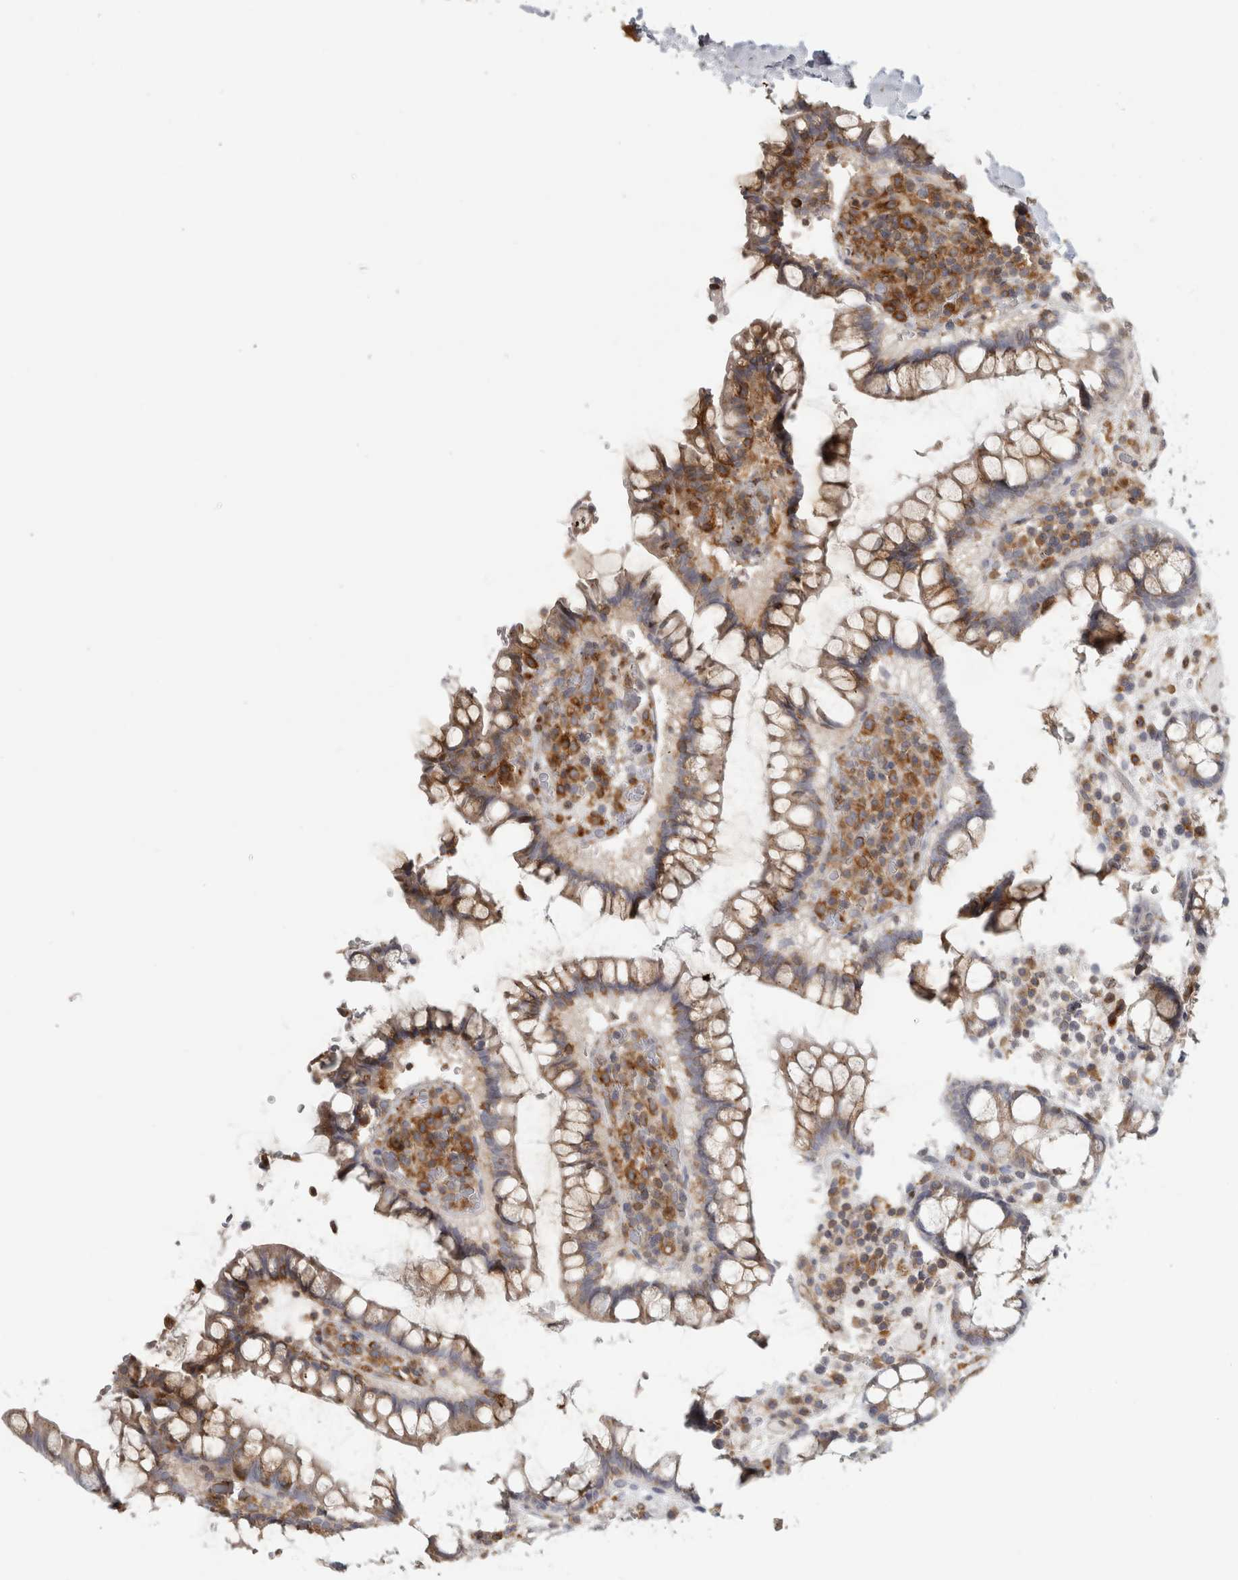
{"staining": {"intensity": "moderate", "quantity": ">75%", "location": "cytoplasmic/membranous"}, "tissue": "colon", "cell_type": "Endothelial cells", "image_type": "normal", "snomed": [{"axis": "morphology", "description": "Normal tissue, NOS"}, {"axis": "topography", "description": "Colon"}], "caption": "Brown immunohistochemical staining in normal colon displays moderate cytoplasmic/membranous staining in about >75% of endothelial cells.", "gene": "HLA", "patient": {"sex": "female", "age": 79}}